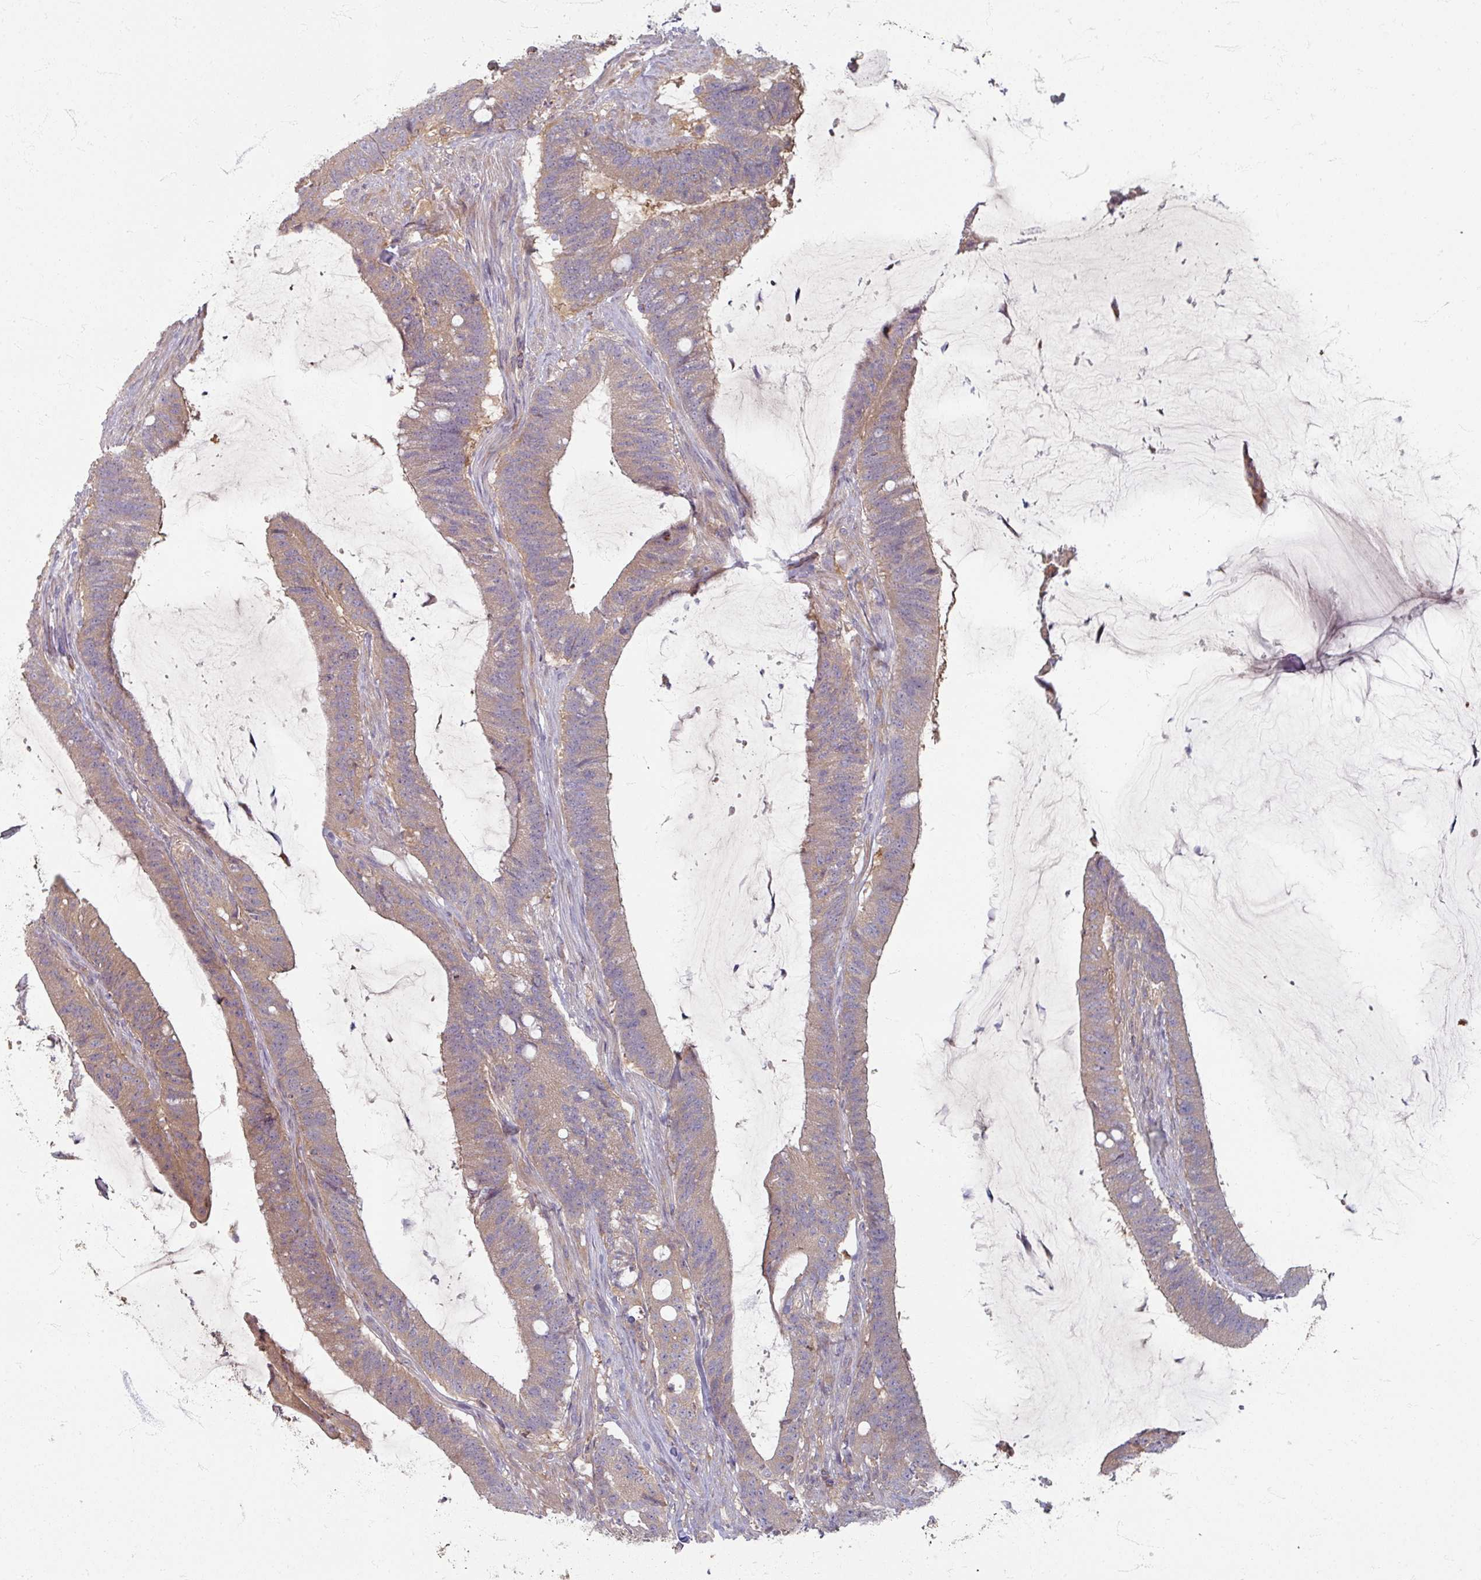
{"staining": {"intensity": "moderate", "quantity": "25%-75%", "location": "cytoplasmic/membranous"}, "tissue": "colorectal cancer", "cell_type": "Tumor cells", "image_type": "cancer", "snomed": [{"axis": "morphology", "description": "Adenocarcinoma, NOS"}, {"axis": "topography", "description": "Colon"}], "caption": "Colorectal cancer stained with a brown dye displays moderate cytoplasmic/membranous positive expression in about 25%-75% of tumor cells.", "gene": "STAM", "patient": {"sex": "female", "age": 43}}